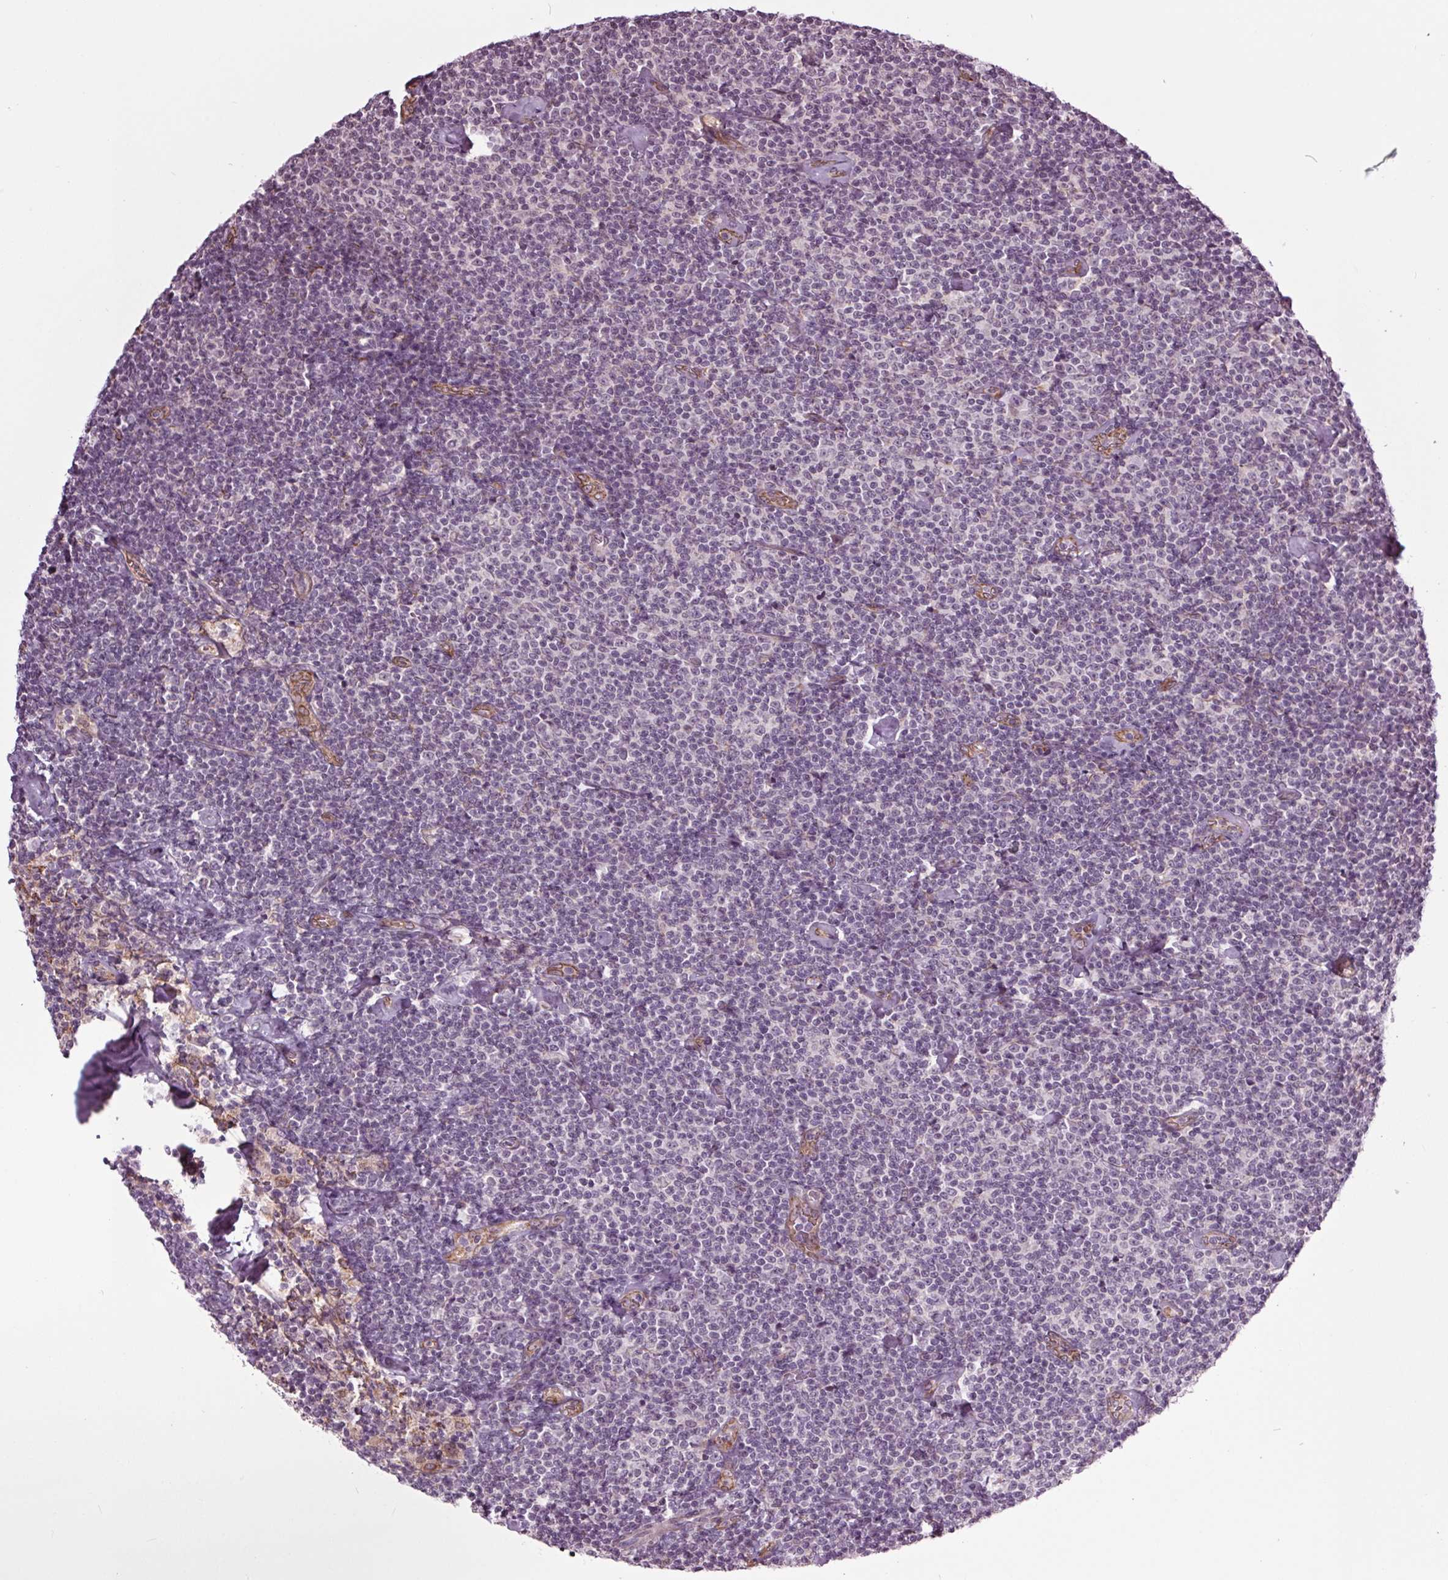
{"staining": {"intensity": "negative", "quantity": "none", "location": "none"}, "tissue": "lymphoma", "cell_type": "Tumor cells", "image_type": "cancer", "snomed": [{"axis": "morphology", "description": "Malignant lymphoma, non-Hodgkin's type, Low grade"}, {"axis": "topography", "description": "Lymph node"}], "caption": "Immunohistochemistry (IHC) histopathology image of lymphoma stained for a protein (brown), which displays no staining in tumor cells. Nuclei are stained in blue.", "gene": "HAUS5", "patient": {"sex": "male", "age": 81}}